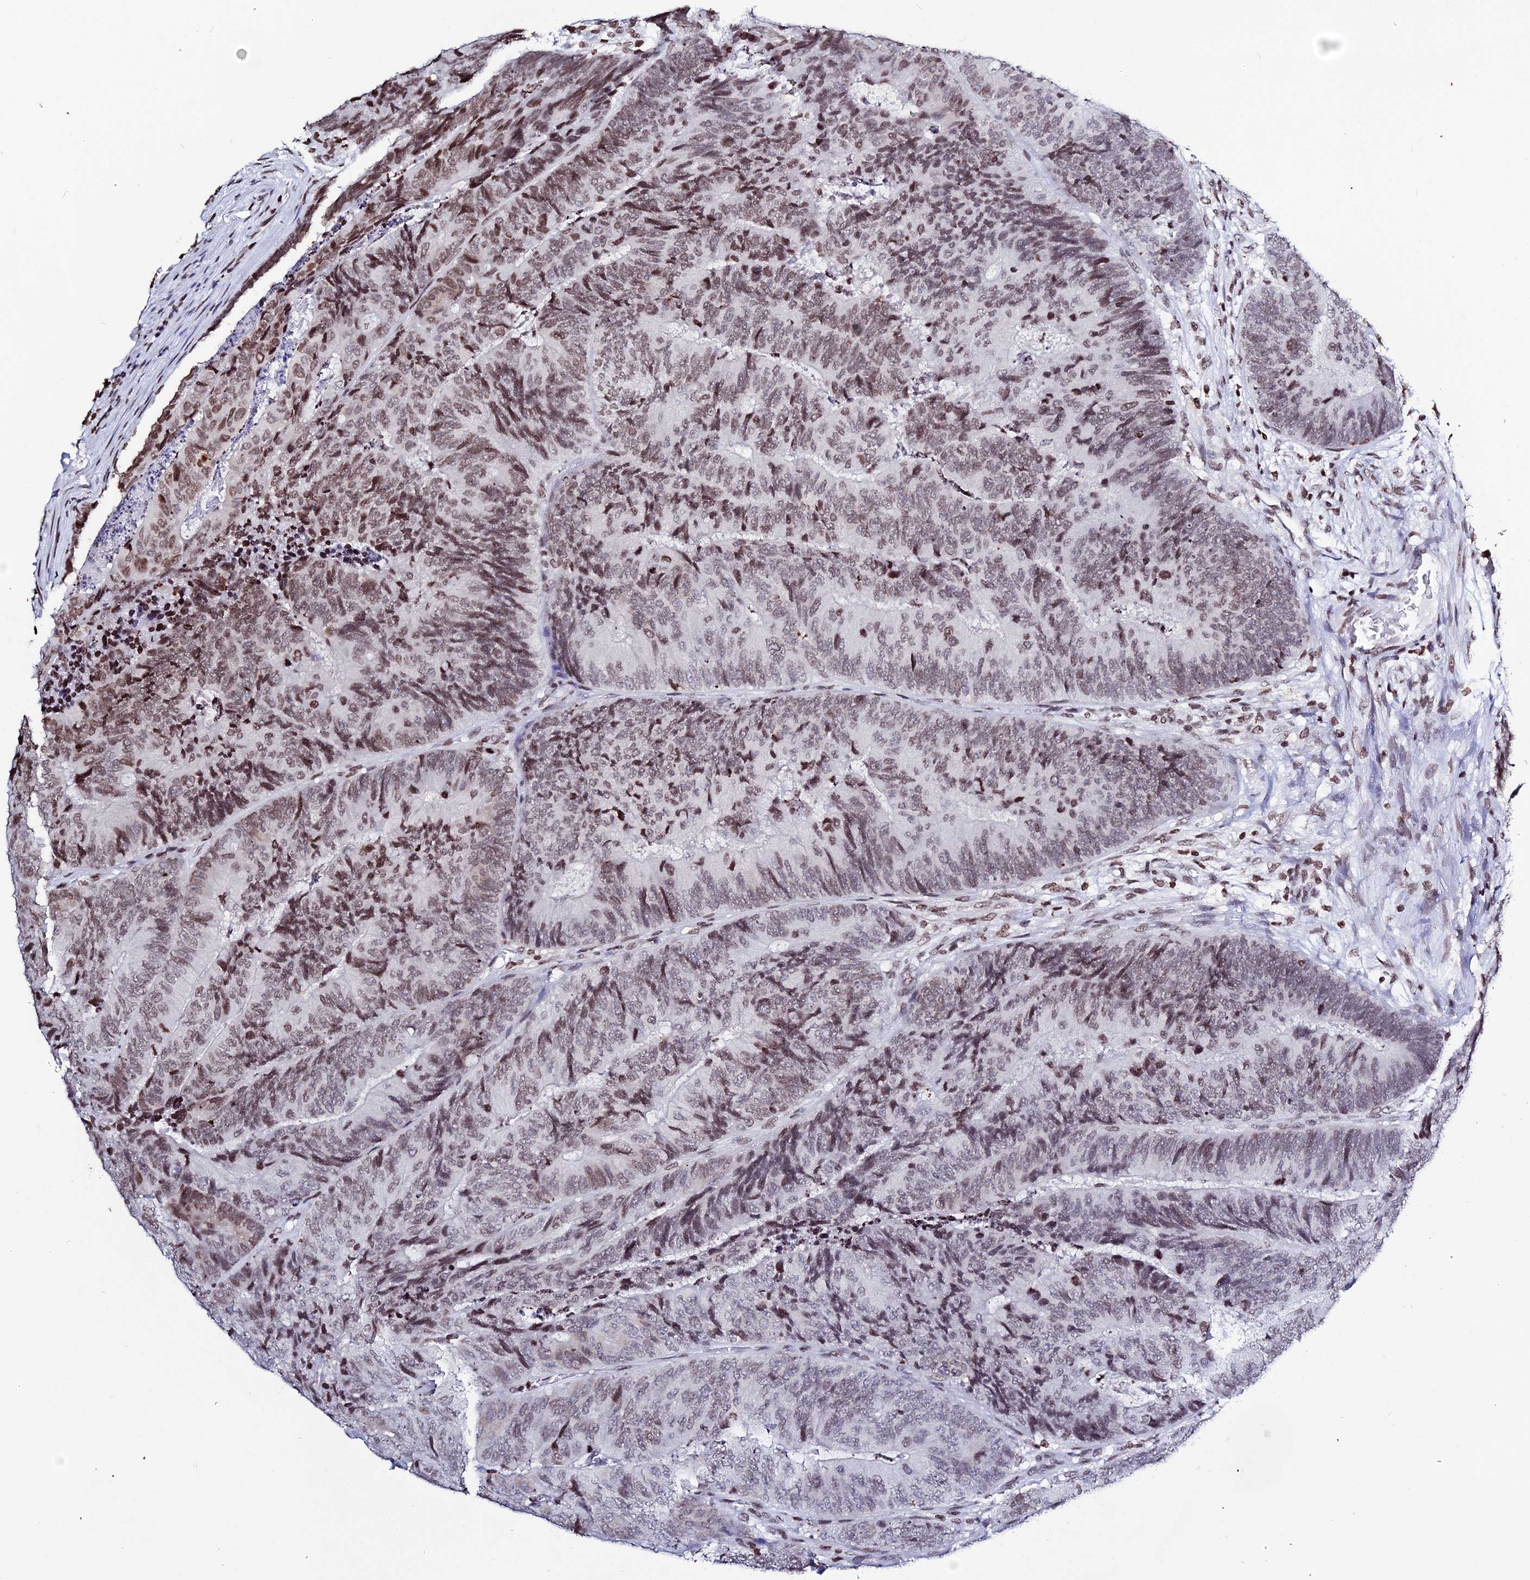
{"staining": {"intensity": "moderate", "quantity": ">75%", "location": "nuclear"}, "tissue": "colorectal cancer", "cell_type": "Tumor cells", "image_type": "cancer", "snomed": [{"axis": "morphology", "description": "Adenocarcinoma, NOS"}, {"axis": "topography", "description": "Colon"}], "caption": "Immunohistochemical staining of human colorectal adenocarcinoma shows medium levels of moderate nuclear expression in approximately >75% of tumor cells. Nuclei are stained in blue.", "gene": "MACROH2A2", "patient": {"sex": "female", "age": 67}}